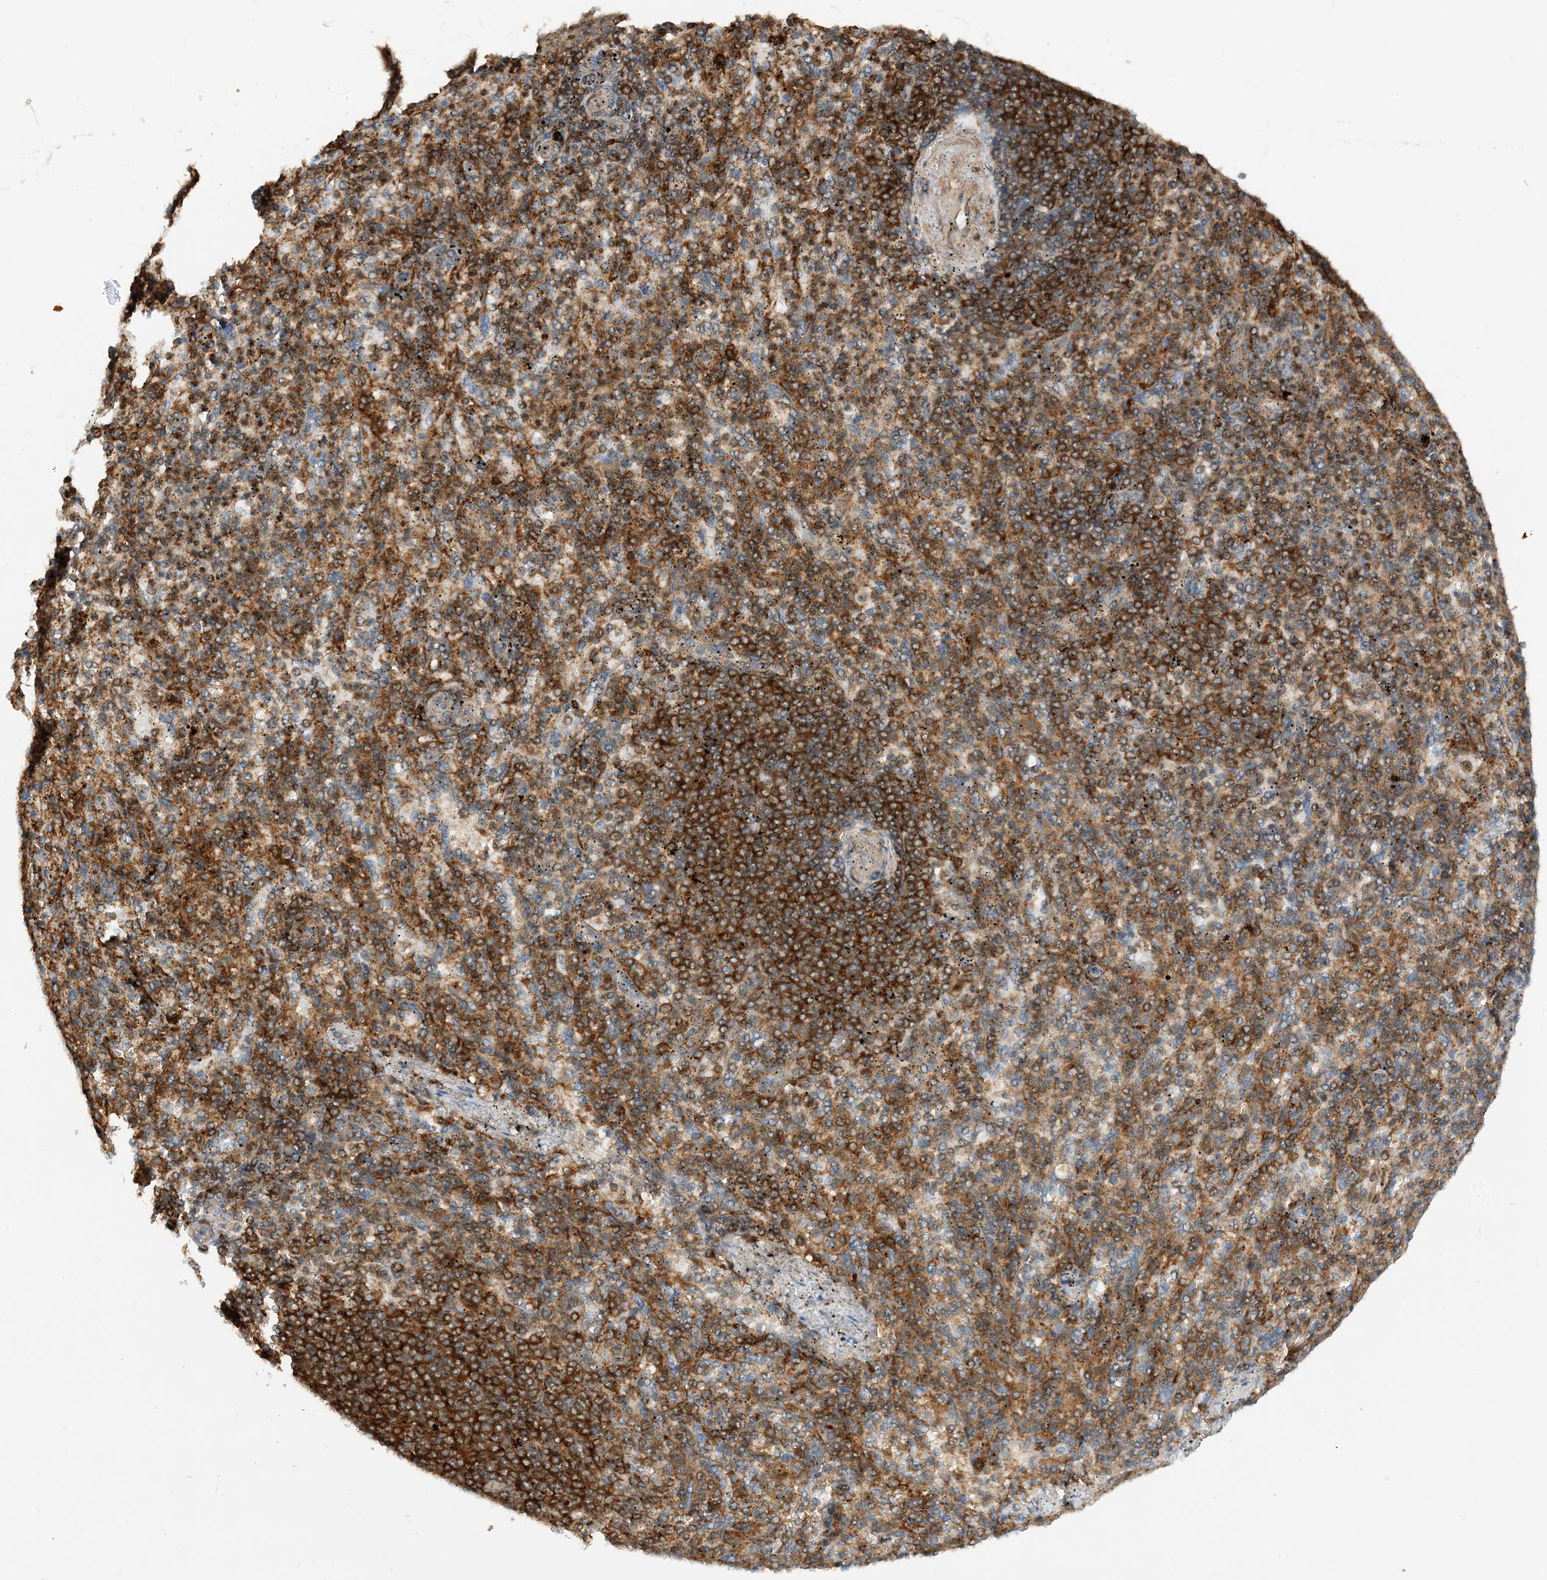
{"staining": {"intensity": "moderate", "quantity": ">75%", "location": "cytoplasmic/membranous"}, "tissue": "spleen", "cell_type": "Cells in red pulp", "image_type": "normal", "snomed": [{"axis": "morphology", "description": "Normal tissue, NOS"}, {"axis": "topography", "description": "Spleen"}], "caption": "Spleen was stained to show a protein in brown. There is medium levels of moderate cytoplasmic/membranous positivity in approximately >75% of cells in red pulp. (DAB = brown stain, brightfield microscopy at high magnification).", "gene": "TATDN3", "patient": {"sex": "female", "age": 74}}